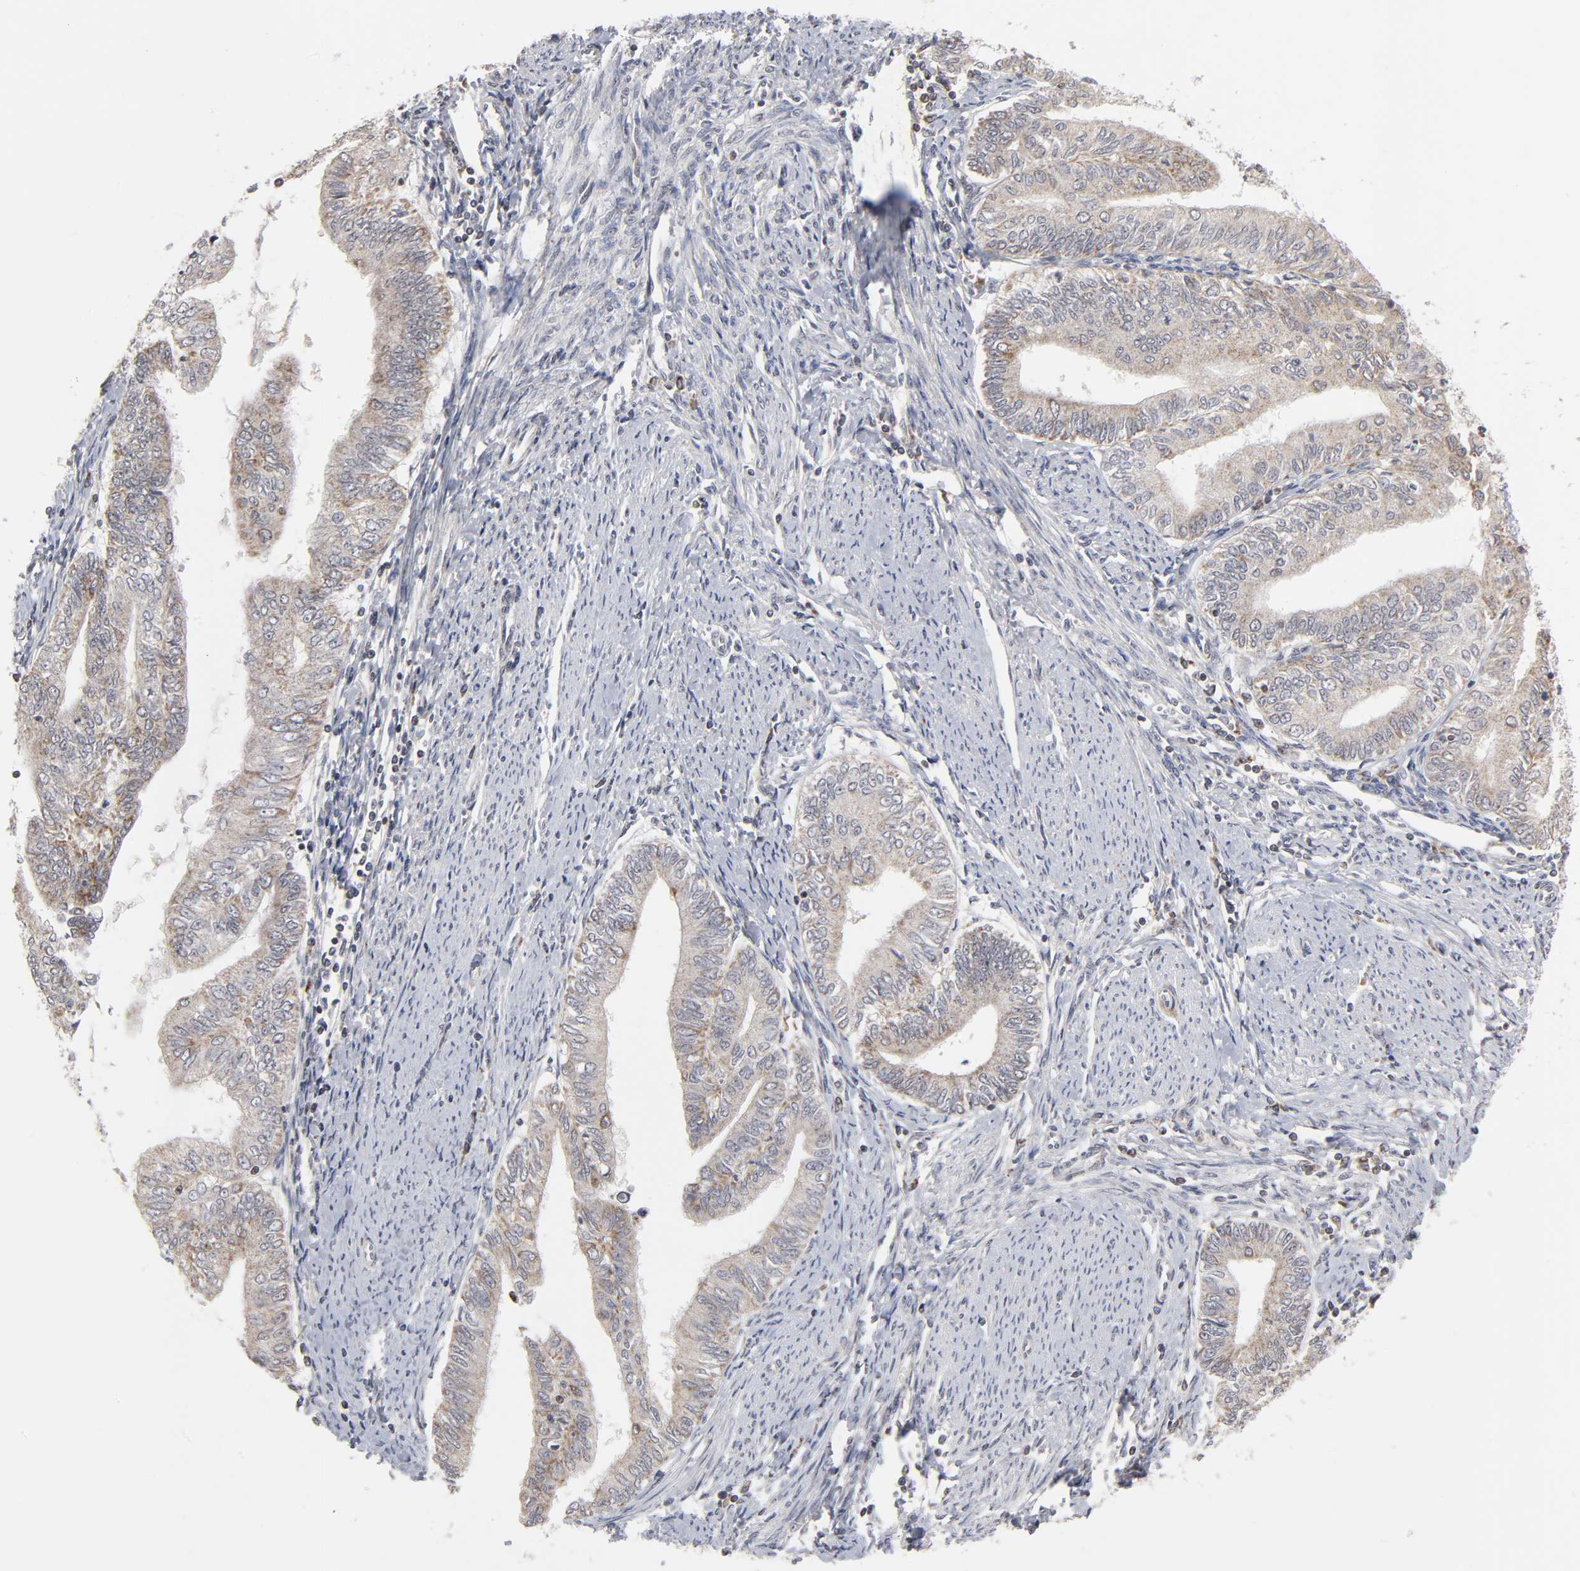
{"staining": {"intensity": "moderate", "quantity": ">75%", "location": "cytoplasmic/membranous"}, "tissue": "endometrial cancer", "cell_type": "Tumor cells", "image_type": "cancer", "snomed": [{"axis": "morphology", "description": "Adenocarcinoma, NOS"}, {"axis": "topography", "description": "Endometrium"}], "caption": "Immunohistochemistry (IHC) micrograph of endometrial cancer (adenocarcinoma) stained for a protein (brown), which demonstrates medium levels of moderate cytoplasmic/membranous expression in about >75% of tumor cells.", "gene": "AUH", "patient": {"sex": "female", "age": 66}}